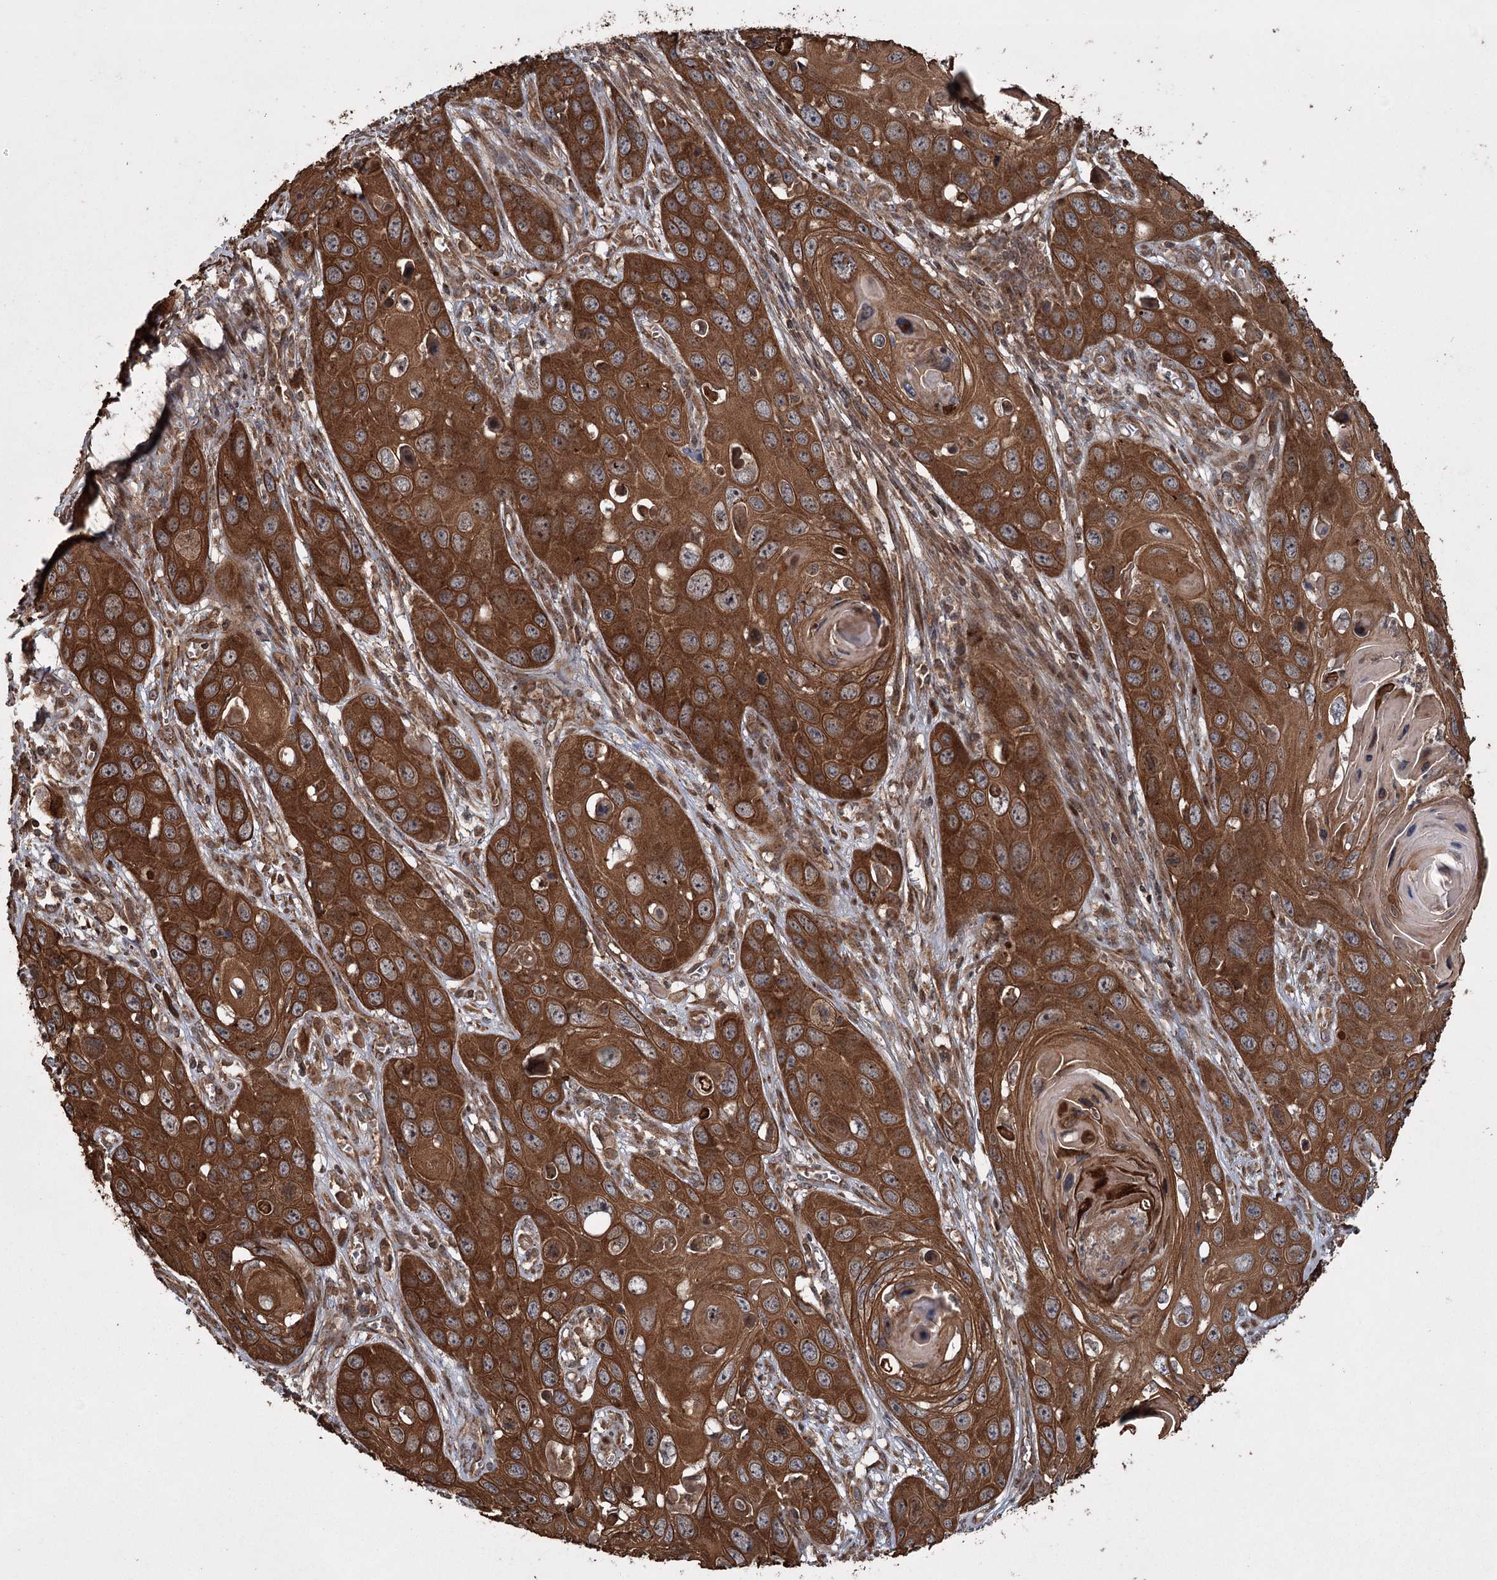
{"staining": {"intensity": "strong", "quantity": ">75%", "location": "cytoplasmic/membranous"}, "tissue": "skin cancer", "cell_type": "Tumor cells", "image_type": "cancer", "snomed": [{"axis": "morphology", "description": "Squamous cell carcinoma, NOS"}, {"axis": "topography", "description": "Skin"}], "caption": "The immunohistochemical stain highlights strong cytoplasmic/membranous positivity in tumor cells of skin cancer tissue.", "gene": "RPAP3", "patient": {"sex": "male", "age": 55}}